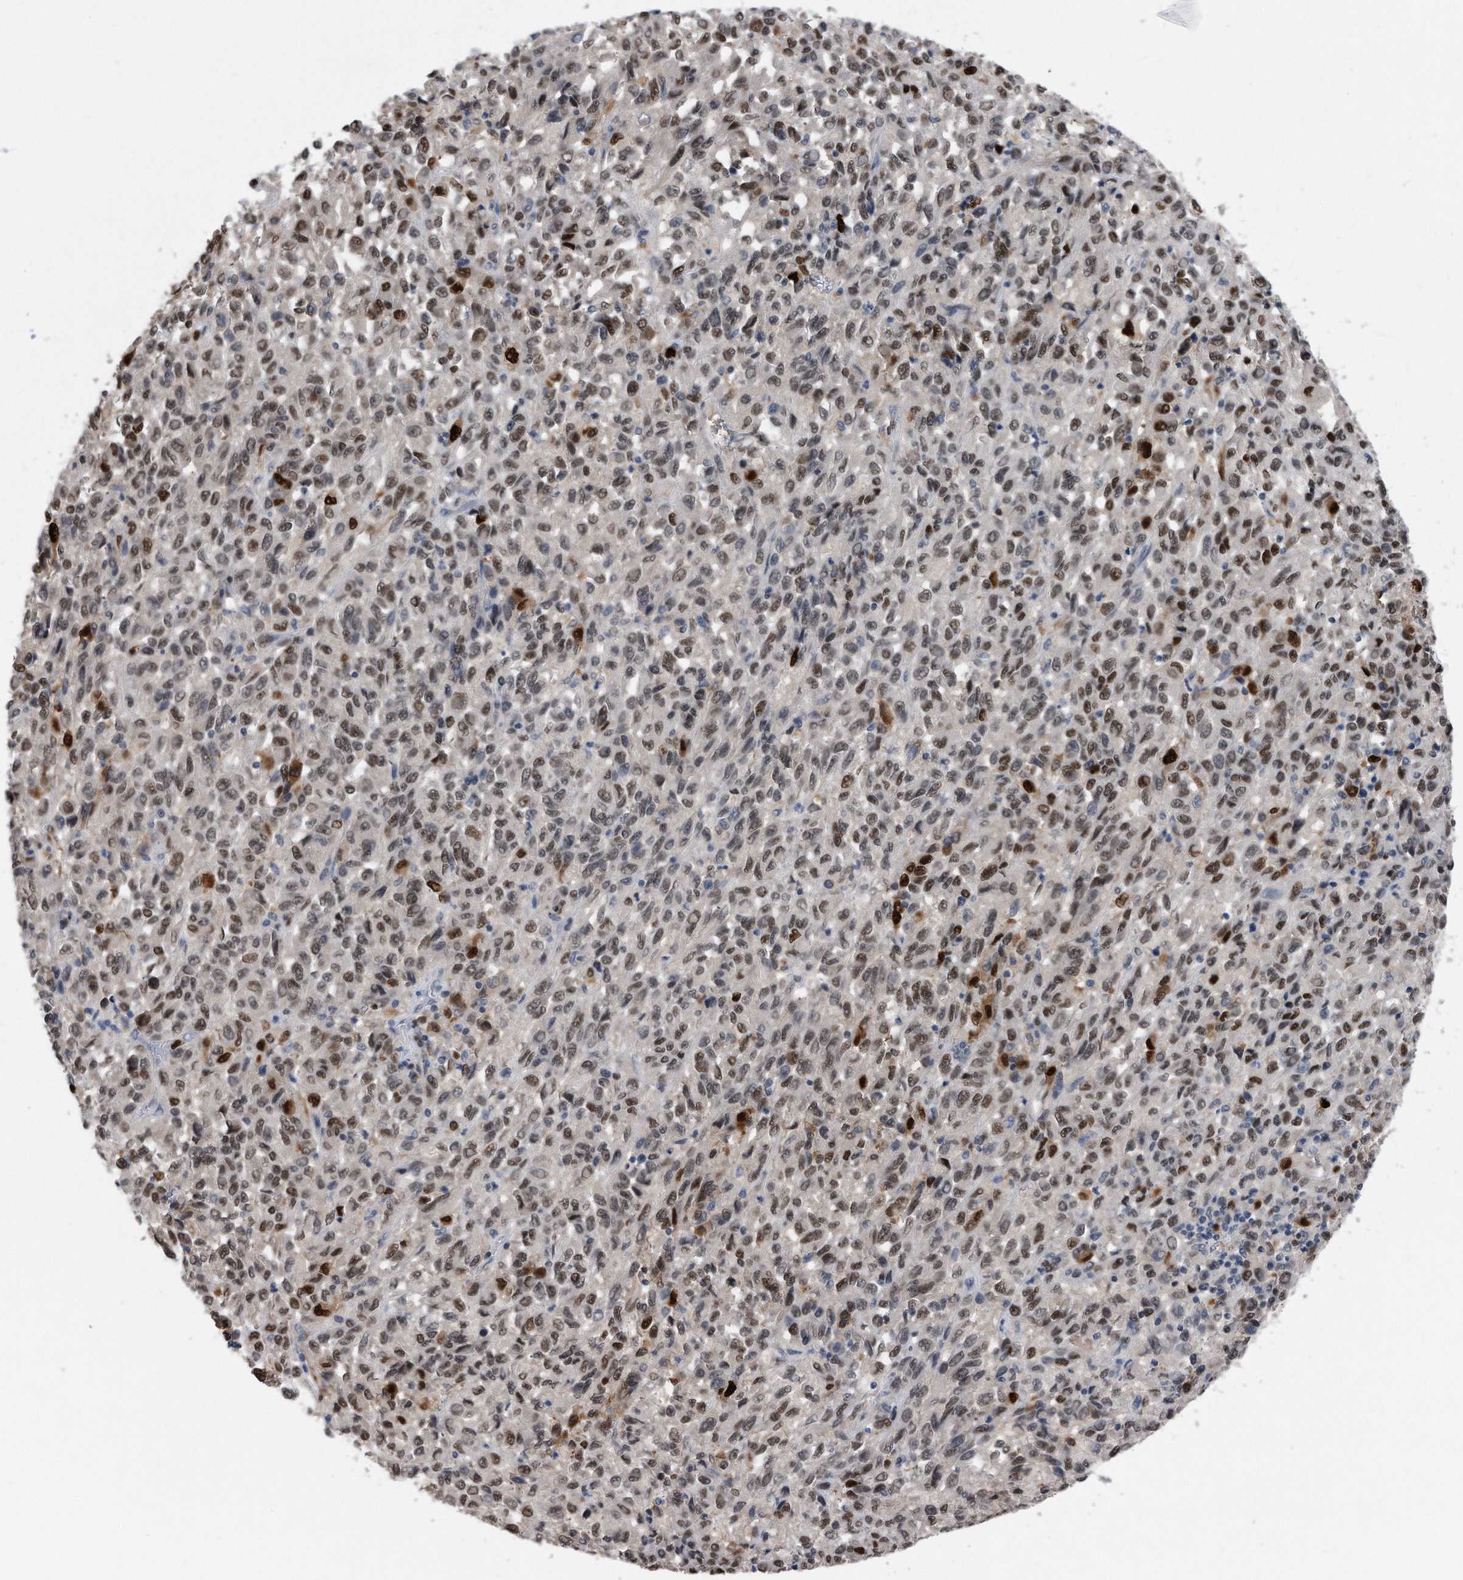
{"staining": {"intensity": "strong", "quantity": "25%-75%", "location": "nuclear"}, "tissue": "melanoma", "cell_type": "Tumor cells", "image_type": "cancer", "snomed": [{"axis": "morphology", "description": "Malignant melanoma, Metastatic site"}, {"axis": "topography", "description": "Lung"}], "caption": "Melanoma stained with a protein marker displays strong staining in tumor cells.", "gene": "PCNA", "patient": {"sex": "male", "age": 64}}